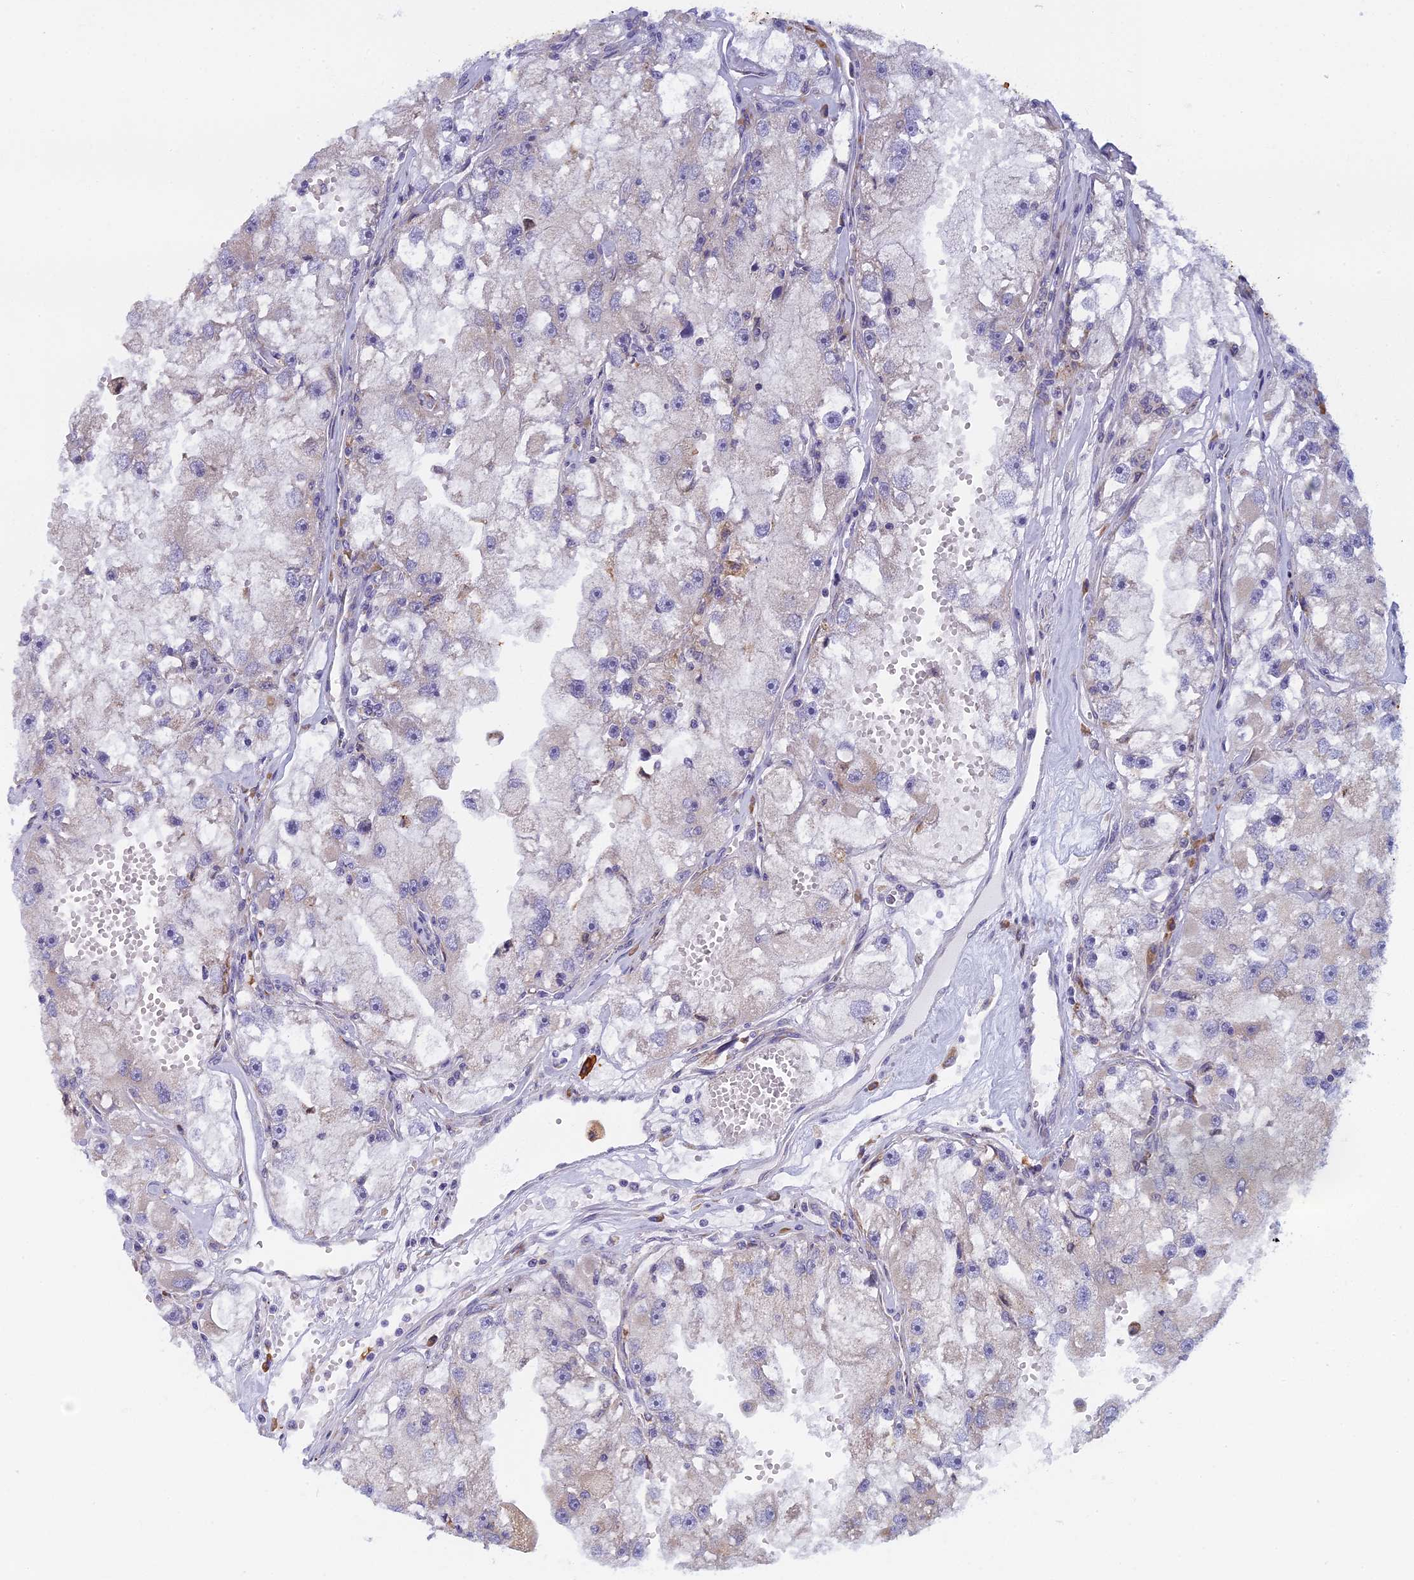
{"staining": {"intensity": "negative", "quantity": "none", "location": "none"}, "tissue": "renal cancer", "cell_type": "Tumor cells", "image_type": "cancer", "snomed": [{"axis": "morphology", "description": "Adenocarcinoma, NOS"}, {"axis": "topography", "description": "Kidney"}], "caption": "Renal cancer (adenocarcinoma) stained for a protein using immunohistochemistry demonstrates no staining tumor cells.", "gene": "DDX51", "patient": {"sex": "male", "age": 63}}